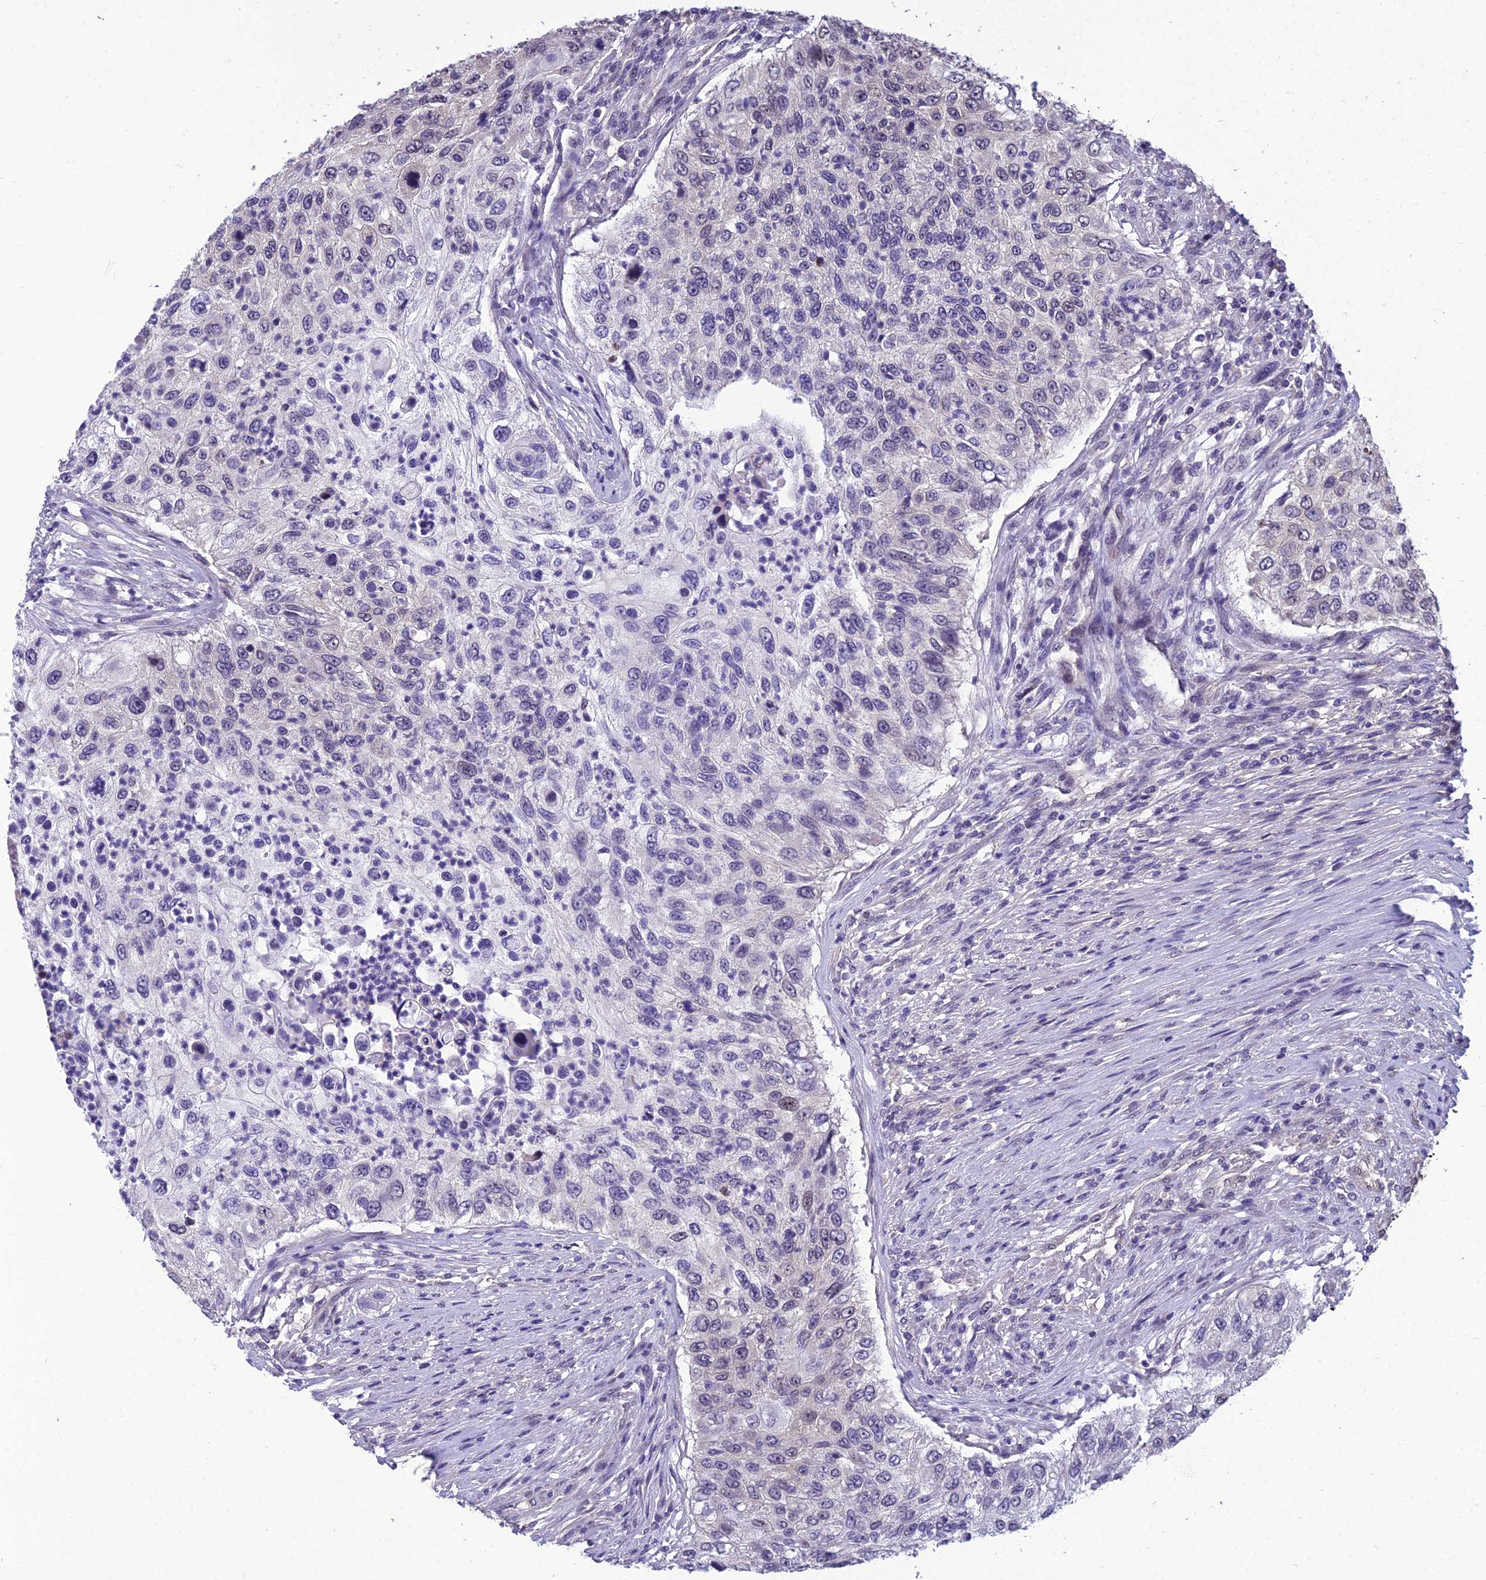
{"staining": {"intensity": "negative", "quantity": "none", "location": "none"}, "tissue": "urothelial cancer", "cell_type": "Tumor cells", "image_type": "cancer", "snomed": [{"axis": "morphology", "description": "Urothelial carcinoma, High grade"}, {"axis": "topography", "description": "Urinary bladder"}], "caption": "Urothelial cancer stained for a protein using immunohistochemistry shows no staining tumor cells.", "gene": "GRWD1", "patient": {"sex": "female", "age": 60}}